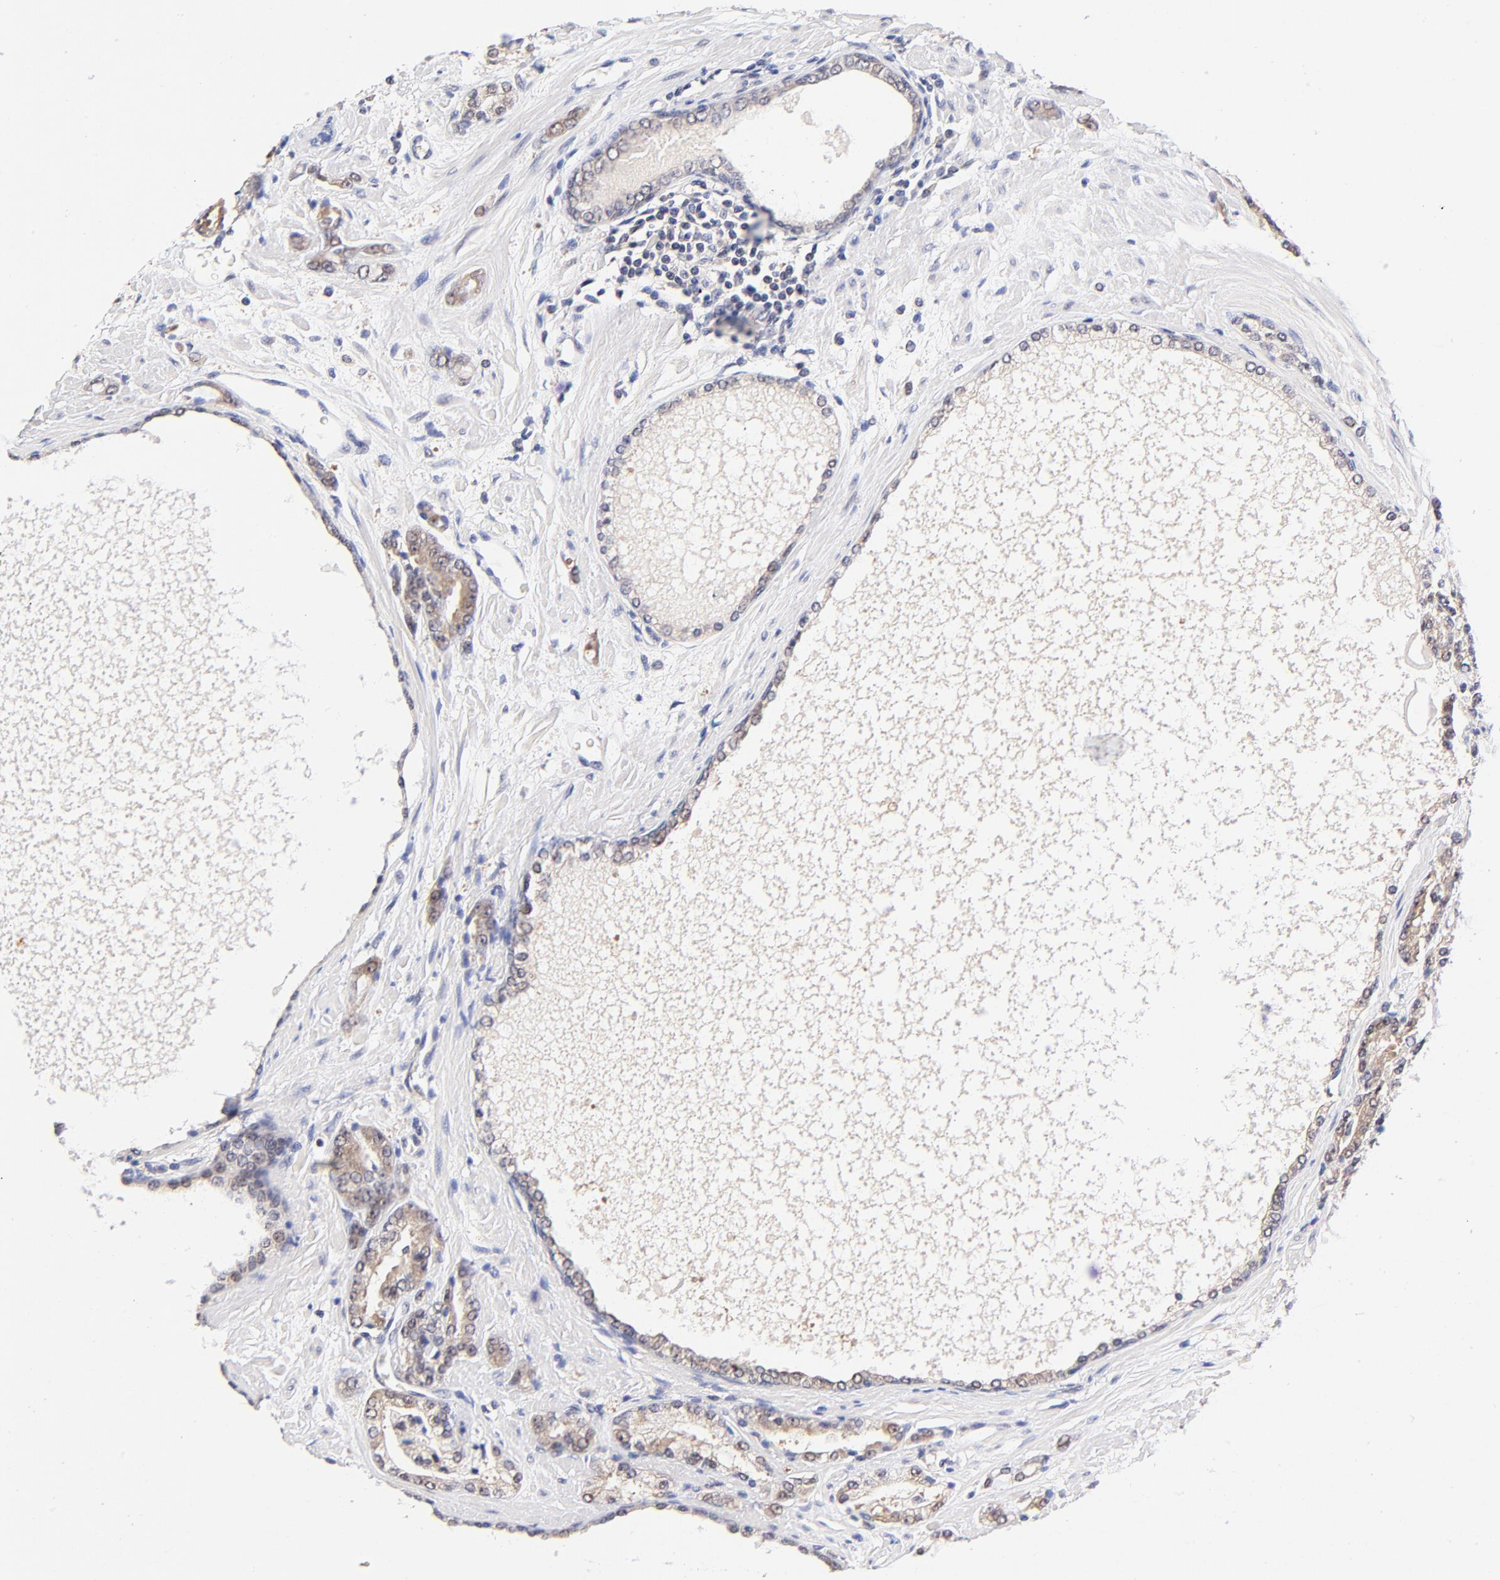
{"staining": {"intensity": "weak", "quantity": "<25%", "location": "cytoplasmic/membranous"}, "tissue": "prostate cancer", "cell_type": "Tumor cells", "image_type": "cancer", "snomed": [{"axis": "morphology", "description": "Adenocarcinoma, High grade"}, {"axis": "topography", "description": "Prostate"}], "caption": "Prostate high-grade adenocarcinoma was stained to show a protein in brown. There is no significant staining in tumor cells.", "gene": "TXNL1", "patient": {"sex": "male", "age": 71}}